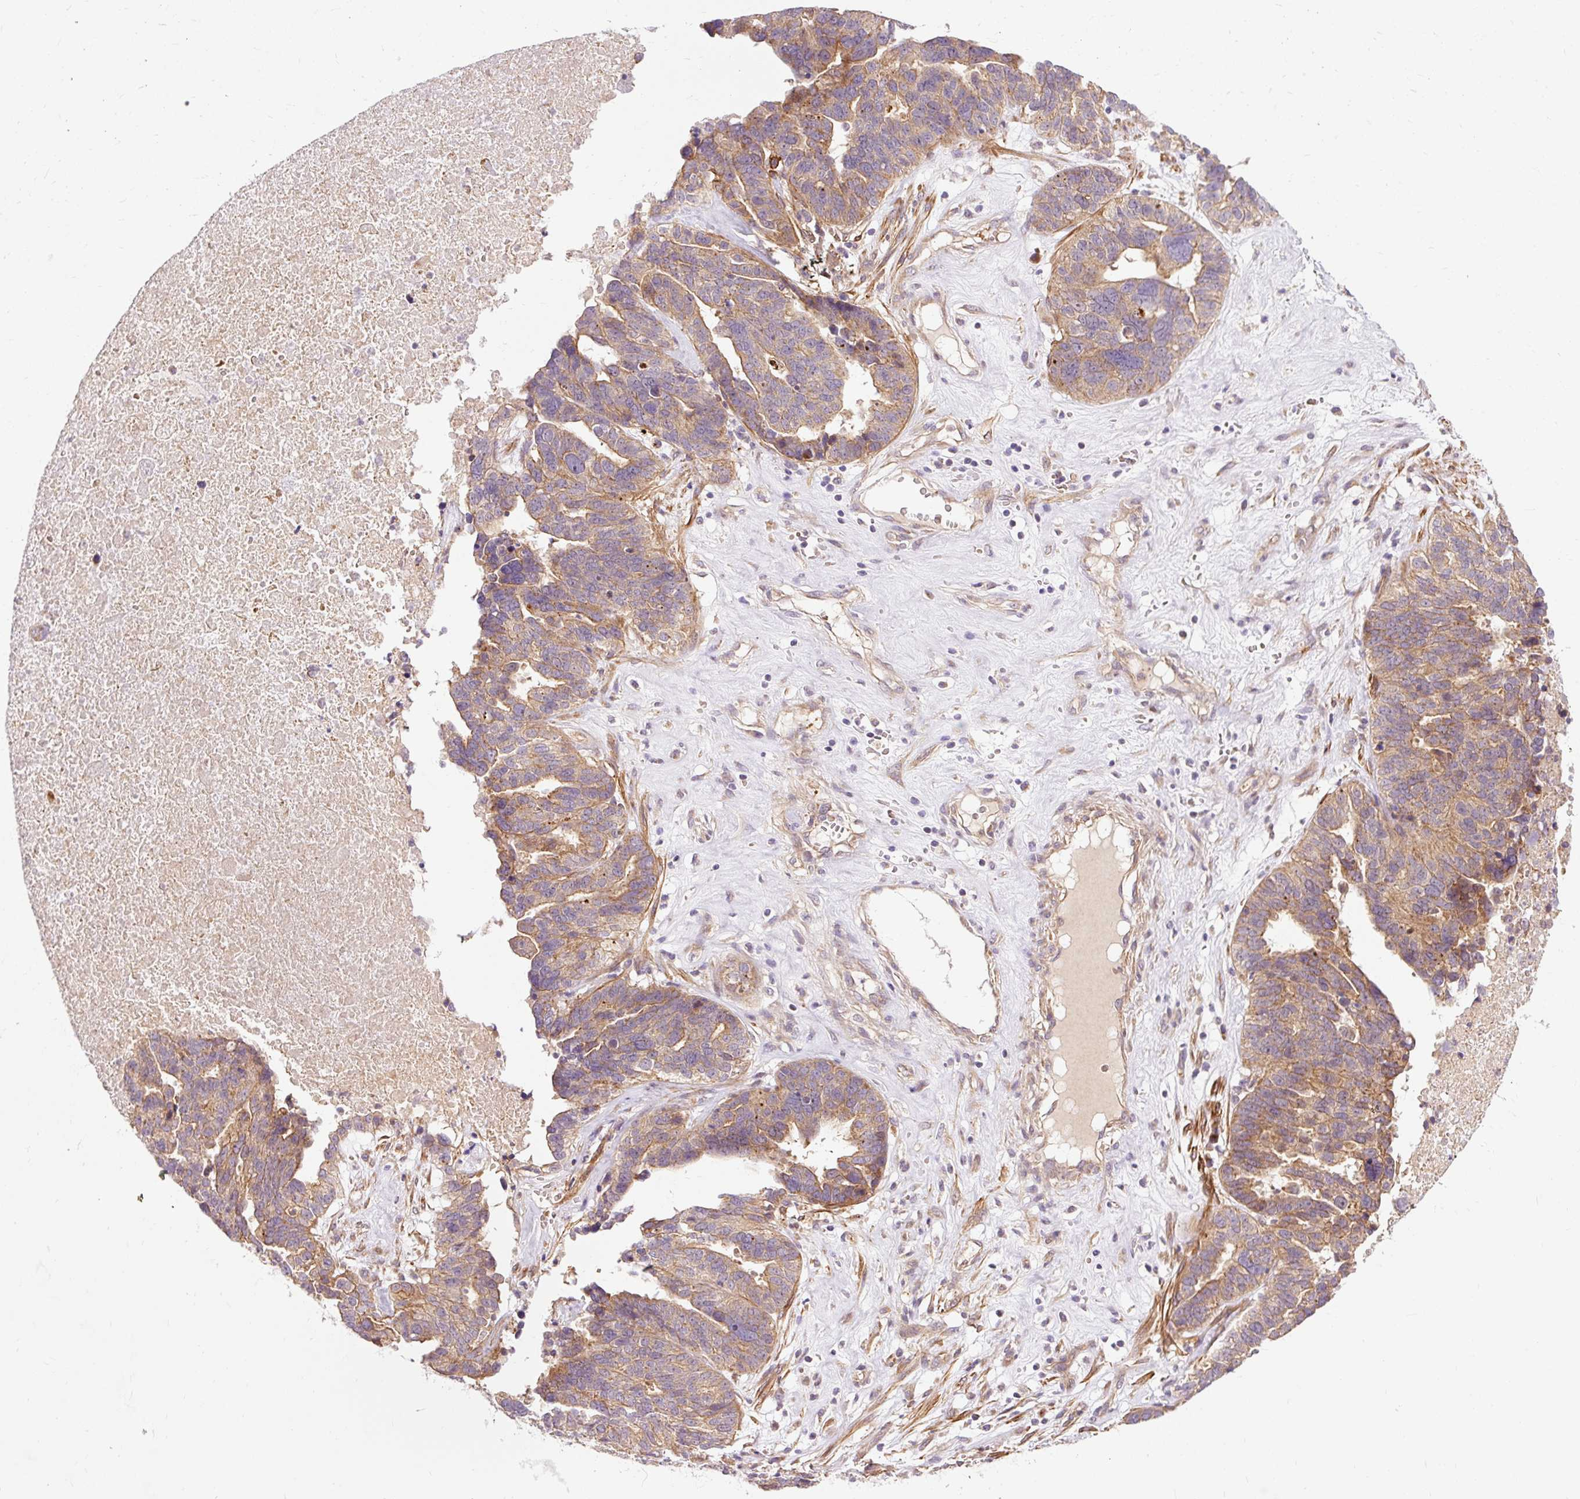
{"staining": {"intensity": "moderate", "quantity": "25%-75%", "location": "cytoplasmic/membranous"}, "tissue": "ovarian cancer", "cell_type": "Tumor cells", "image_type": "cancer", "snomed": [{"axis": "morphology", "description": "Cystadenocarcinoma, serous, NOS"}, {"axis": "topography", "description": "Ovary"}], "caption": "Immunohistochemical staining of ovarian cancer (serous cystadenocarcinoma) demonstrates medium levels of moderate cytoplasmic/membranous protein staining in approximately 25%-75% of tumor cells.", "gene": "RIPOR3", "patient": {"sex": "female", "age": 59}}